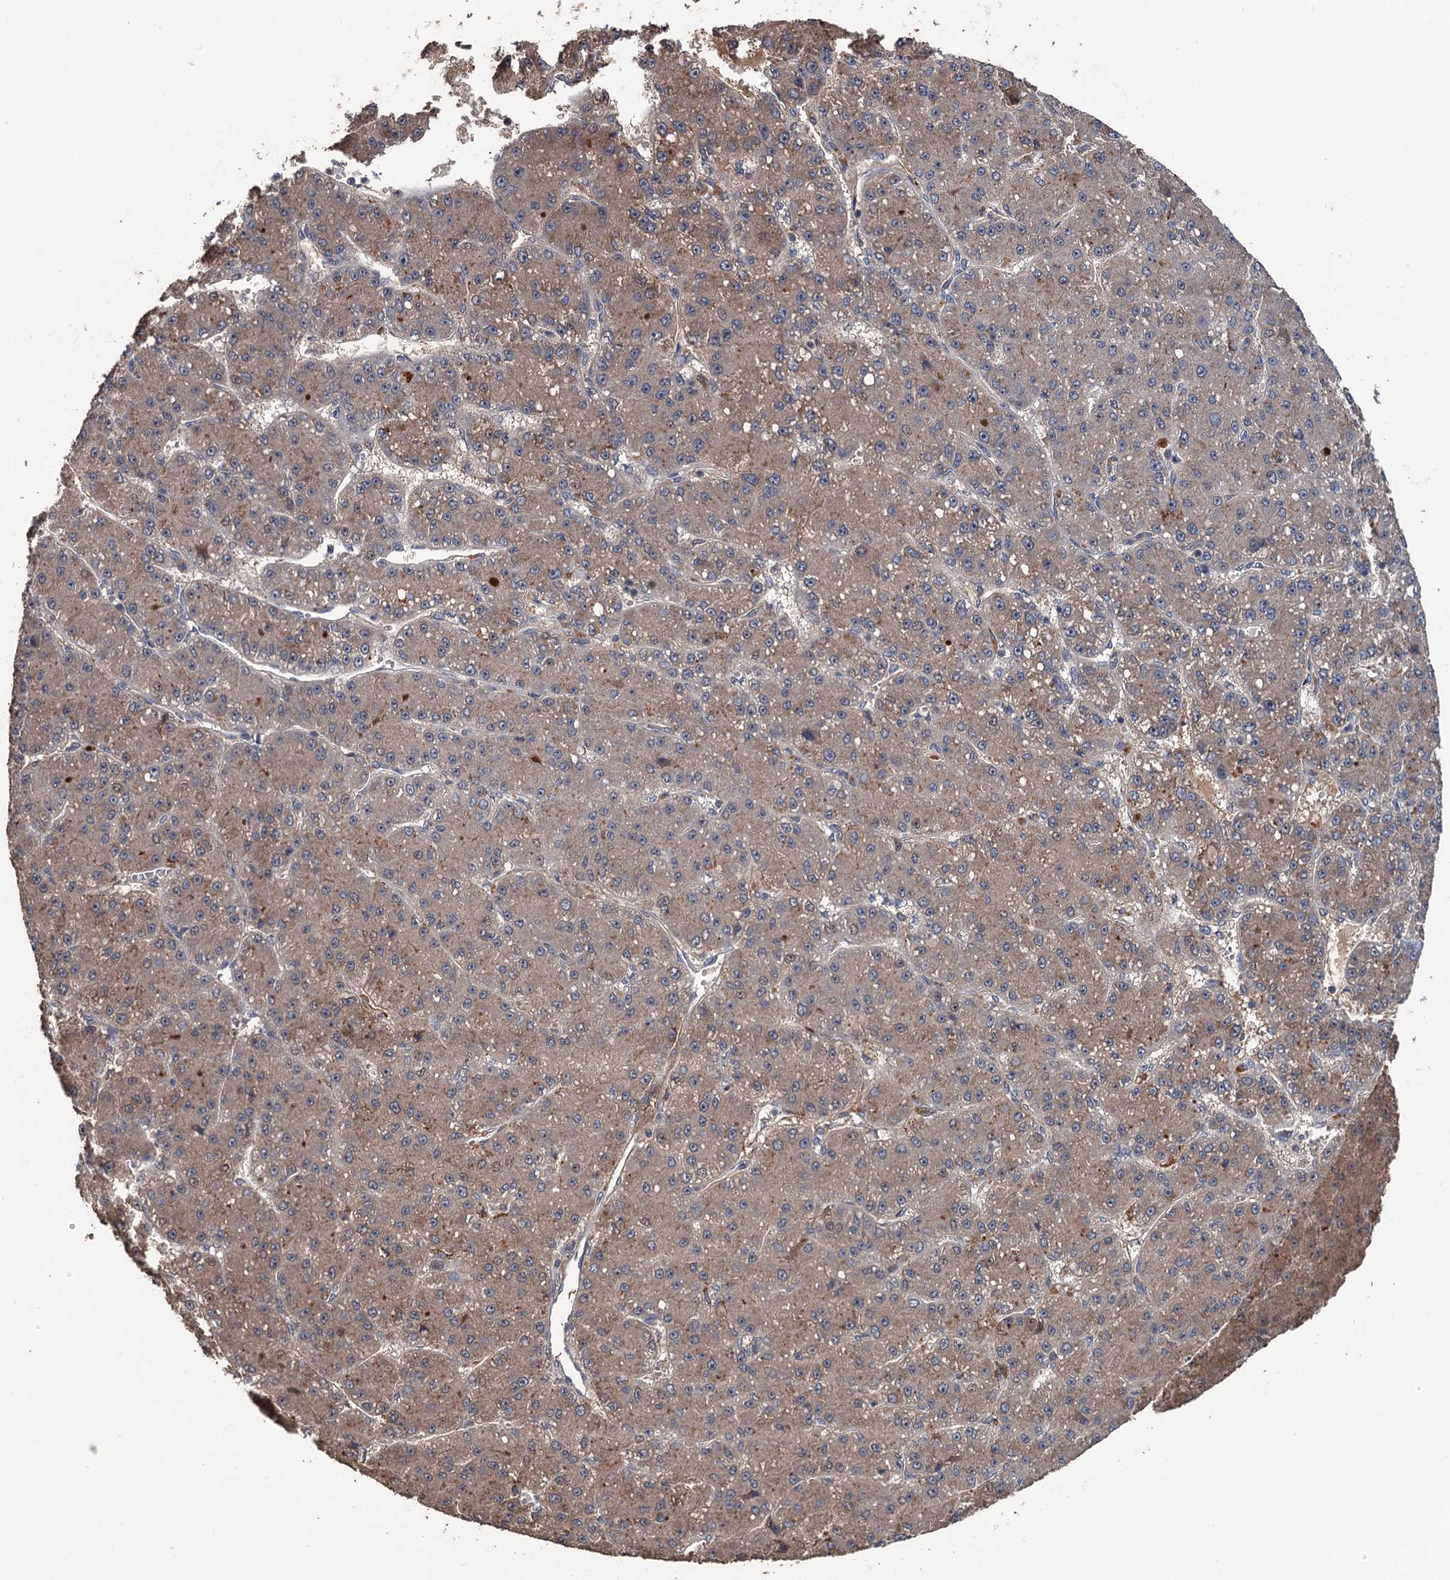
{"staining": {"intensity": "weak", "quantity": ">75%", "location": "cytoplasmic/membranous"}, "tissue": "liver cancer", "cell_type": "Tumor cells", "image_type": "cancer", "snomed": [{"axis": "morphology", "description": "Carcinoma, Hepatocellular, NOS"}, {"axis": "topography", "description": "Liver"}], "caption": "Hepatocellular carcinoma (liver) stained with a brown dye reveals weak cytoplasmic/membranous positive expression in approximately >75% of tumor cells.", "gene": "ZNF438", "patient": {"sex": "male", "age": 67}}